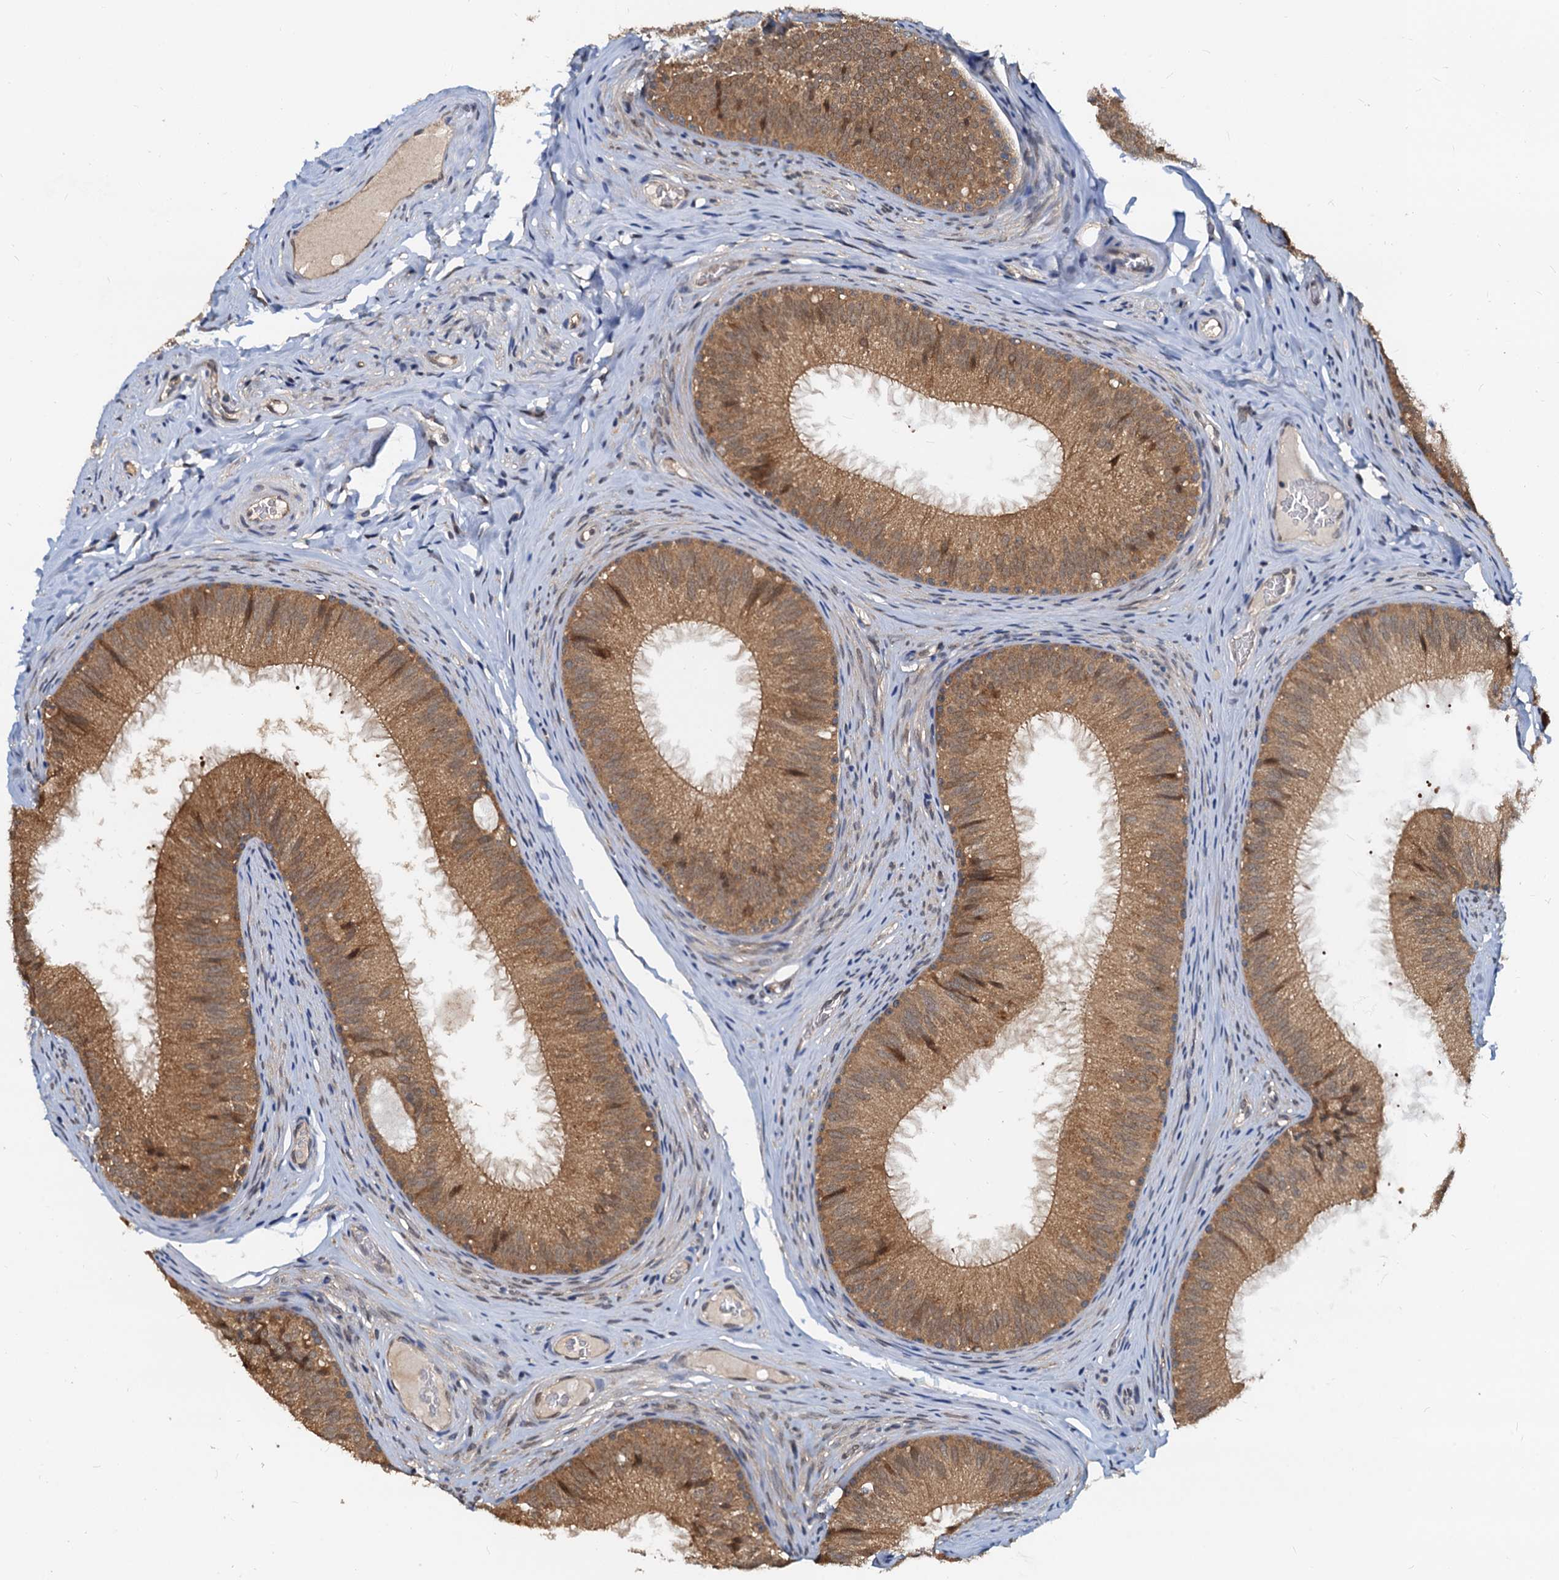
{"staining": {"intensity": "moderate", "quantity": ">75%", "location": "cytoplasmic/membranous"}, "tissue": "epididymis", "cell_type": "Glandular cells", "image_type": "normal", "snomed": [{"axis": "morphology", "description": "Normal tissue, NOS"}, {"axis": "topography", "description": "Epididymis"}], "caption": "Protein expression analysis of unremarkable epididymis reveals moderate cytoplasmic/membranous staining in about >75% of glandular cells. (Stains: DAB (3,3'-diaminobenzidine) in brown, nuclei in blue, Microscopy: brightfield microscopy at high magnification).", "gene": "PTGES3", "patient": {"sex": "male", "age": 34}}